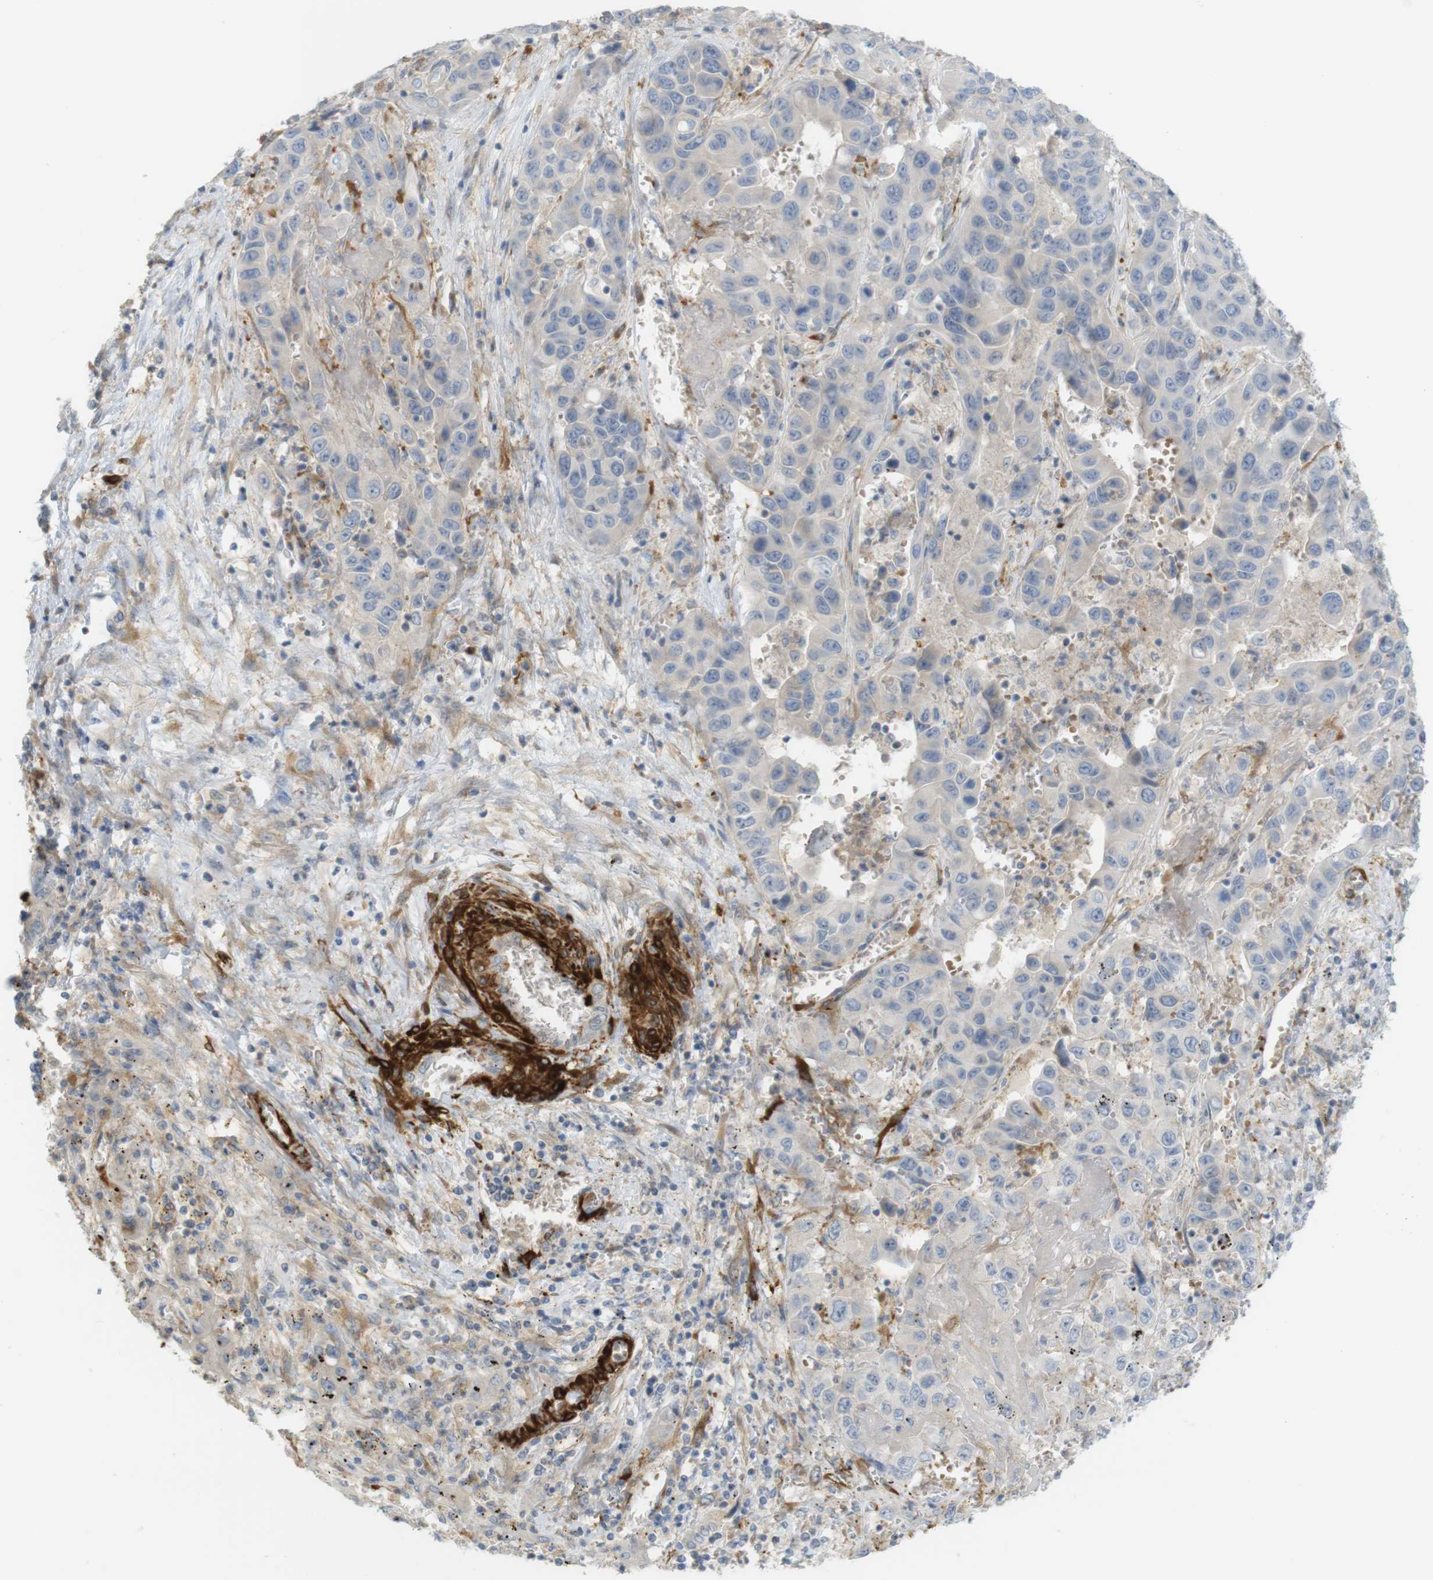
{"staining": {"intensity": "negative", "quantity": "none", "location": "none"}, "tissue": "liver cancer", "cell_type": "Tumor cells", "image_type": "cancer", "snomed": [{"axis": "morphology", "description": "Cholangiocarcinoma"}, {"axis": "topography", "description": "Liver"}], "caption": "DAB immunohistochemical staining of human liver cancer displays no significant positivity in tumor cells.", "gene": "PDE3A", "patient": {"sex": "female", "age": 52}}